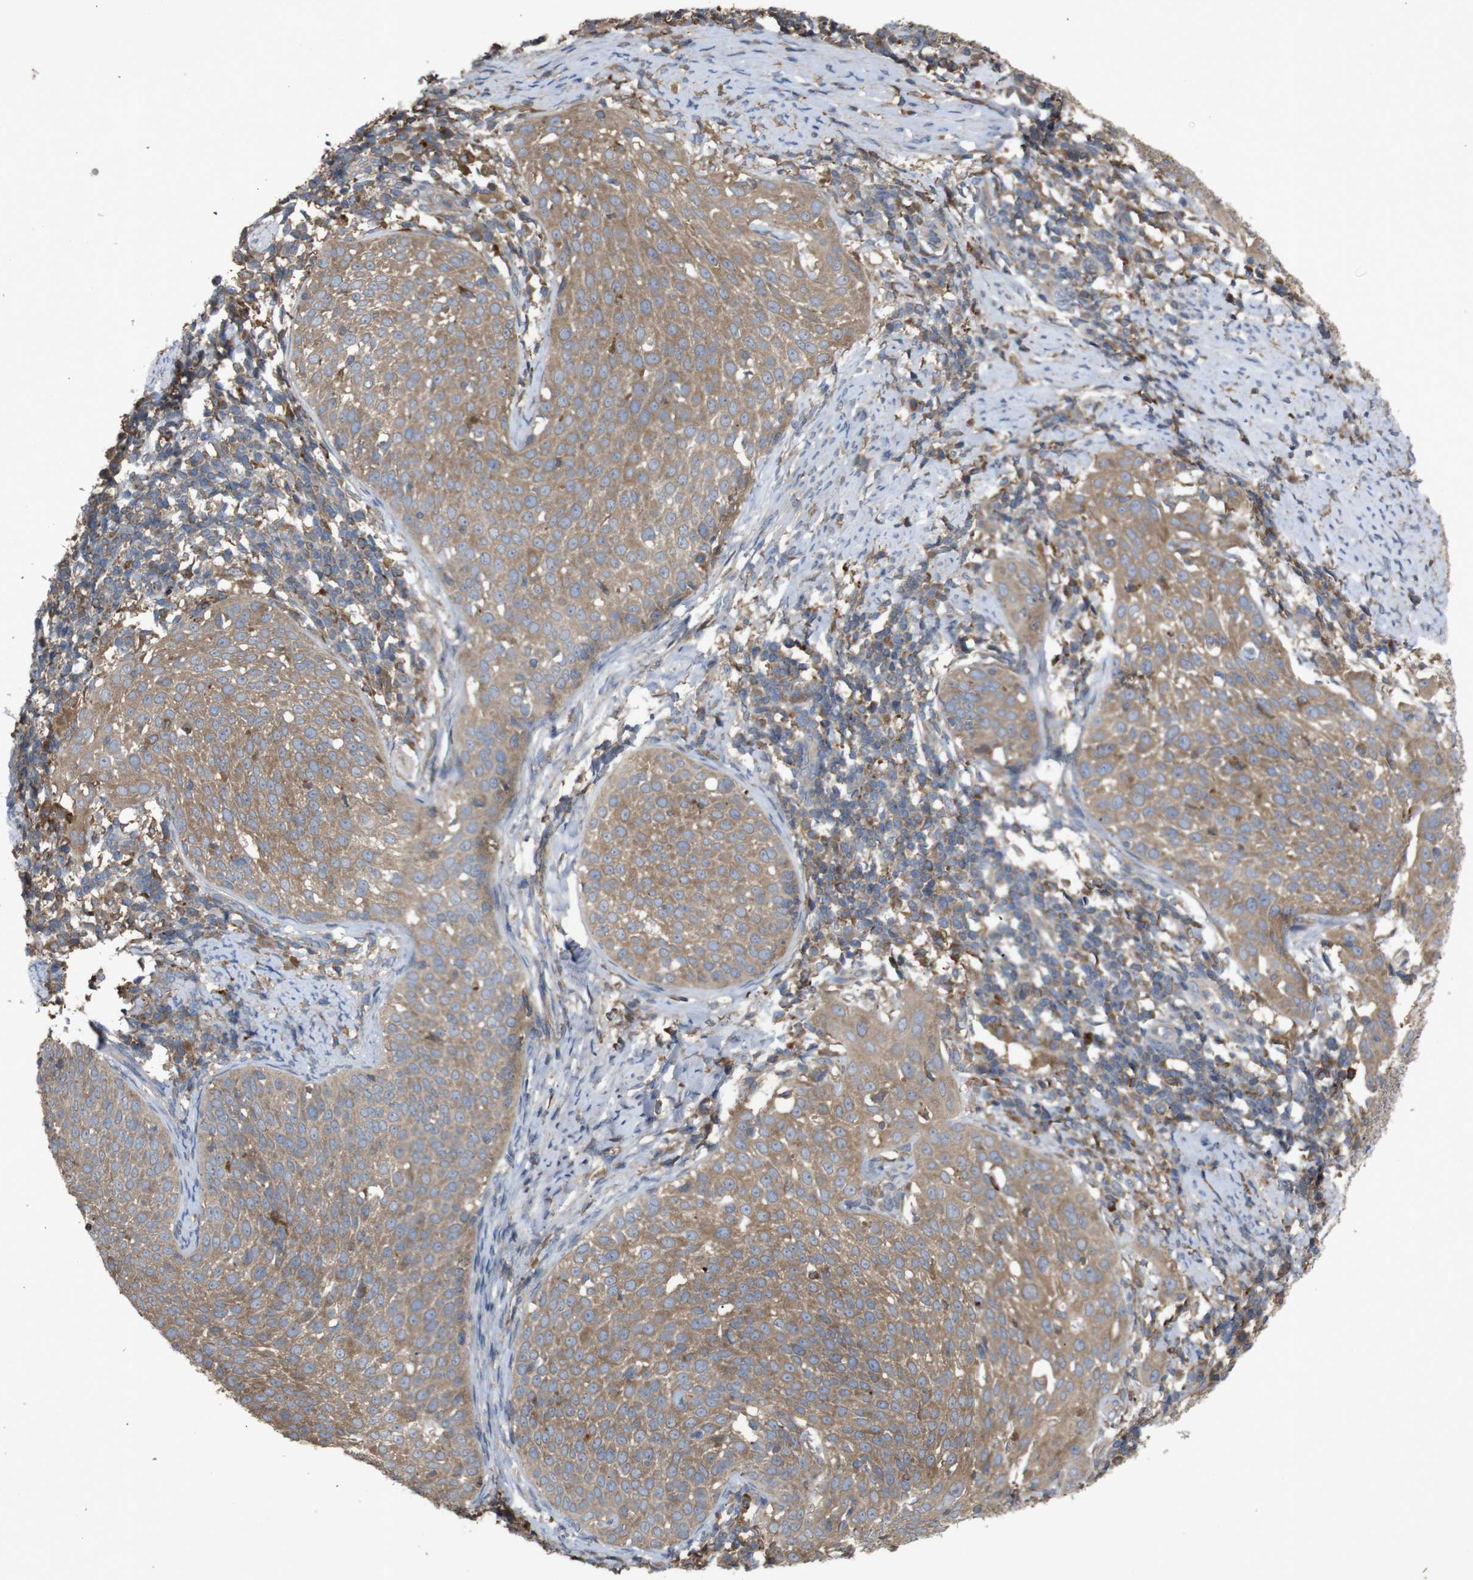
{"staining": {"intensity": "moderate", "quantity": ">75%", "location": "cytoplasmic/membranous"}, "tissue": "cervical cancer", "cell_type": "Tumor cells", "image_type": "cancer", "snomed": [{"axis": "morphology", "description": "Squamous cell carcinoma, NOS"}, {"axis": "topography", "description": "Cervix"}], "caption": "Human cervical cancer (squamous cell carcinoma) stained for a protein (brown) reveals moderate cytoplasmic/membranous positive positivity in approximately >75% of tumor cells.", "gene": "PTPN1", "patient": {"sex": "female", "age": 51}}